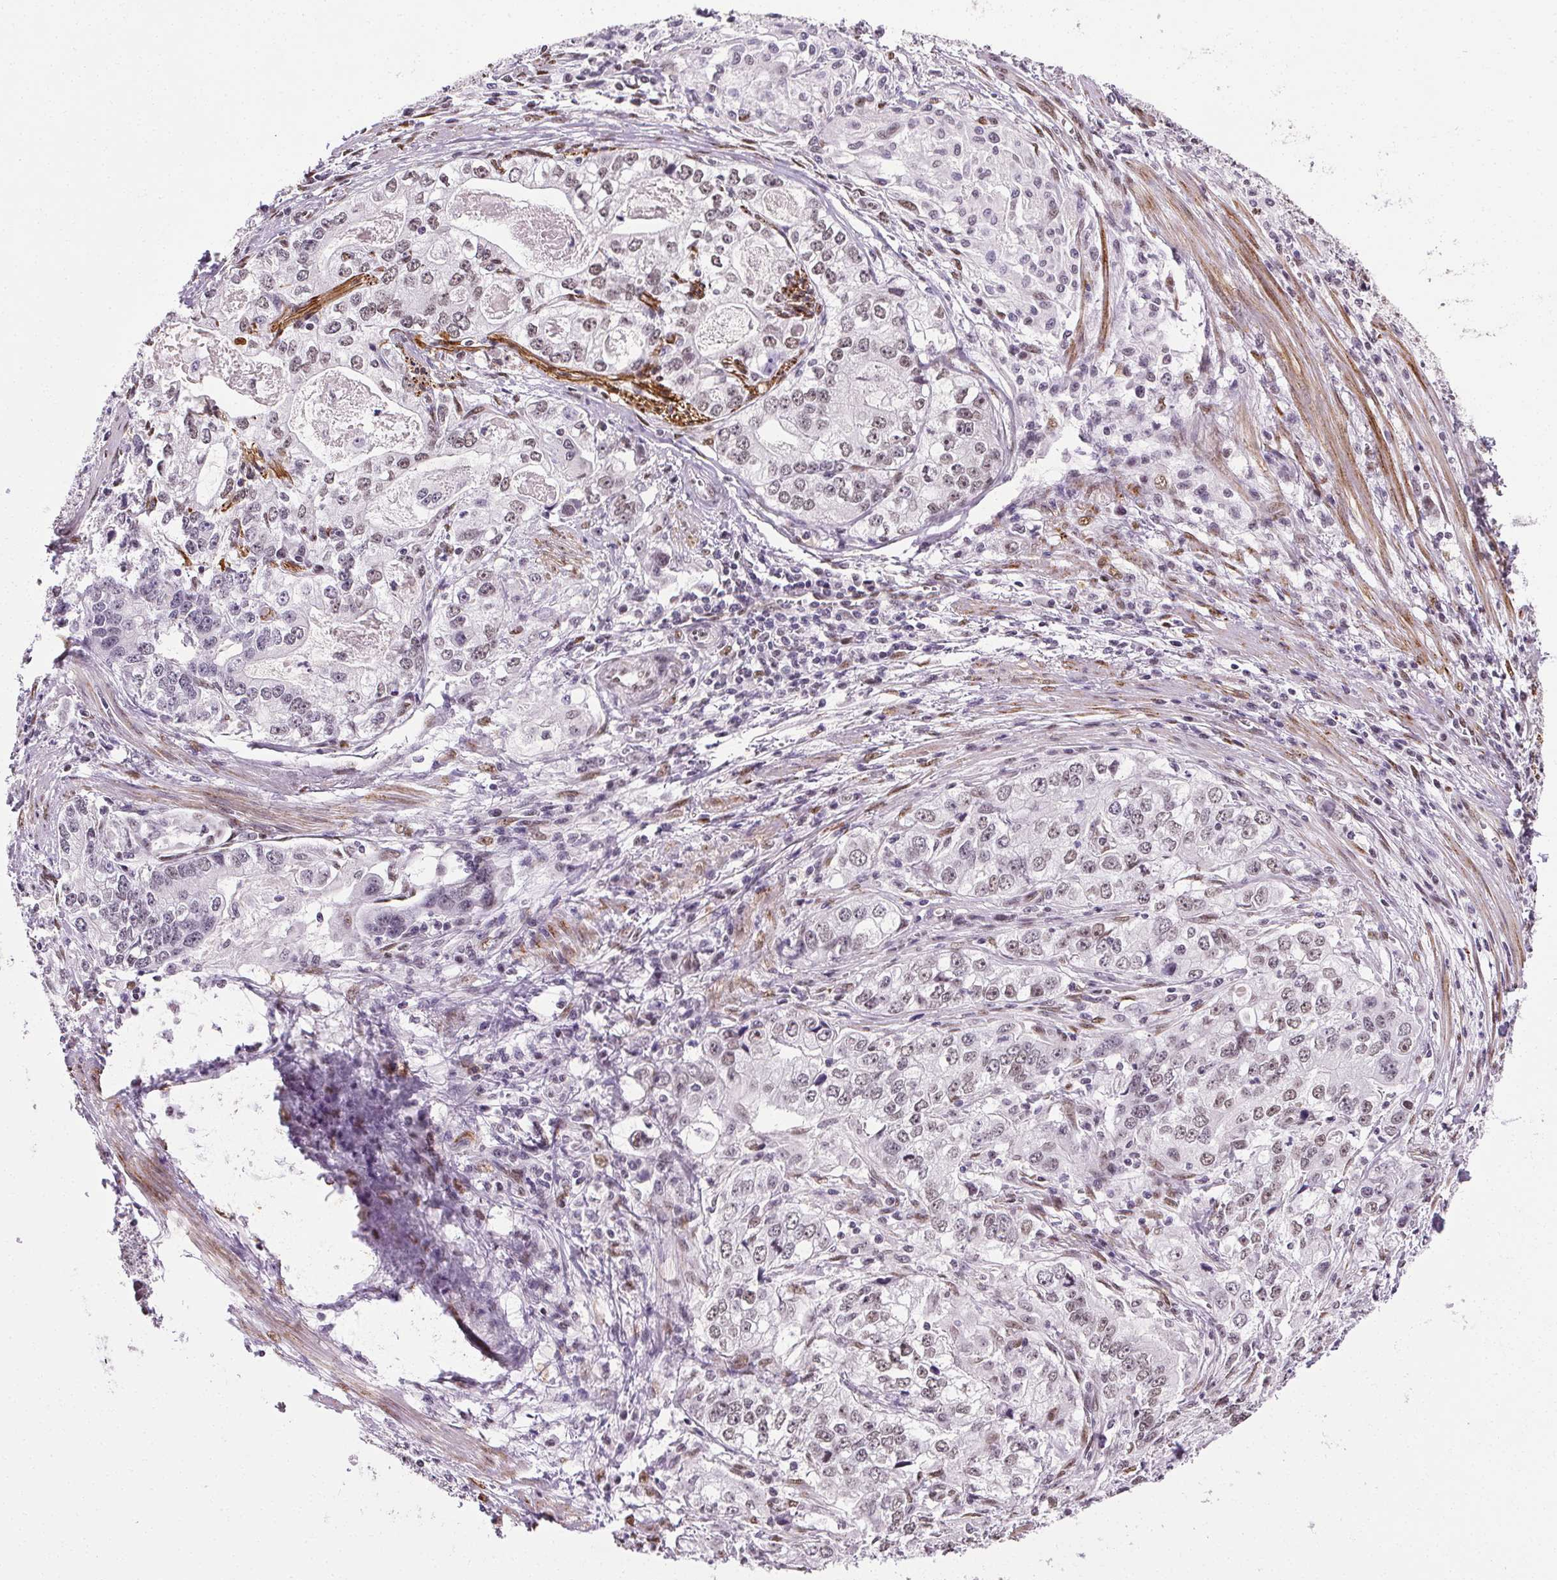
{"staining": {"intensity": "weak", "quantity": "<25%", "location": "nuclear"}, "tissue": "stomach cancer", "cell_type": "Tumor cells", "image_type": "cancer", "snomed": [{"axis": "morphology", "description": "Adenocarcinoma, NOS"}, {"axis": "topography", "description": "Stomach, lower"}], "caption": "Immunohistochemistry photomicrograph of human stomach cancer (adenocarcinoma) stained for a protein (brown), which exhibits no staining in tumor cells.", "gene": "GP6", "patient": {"sex": "female", "age": 72}}